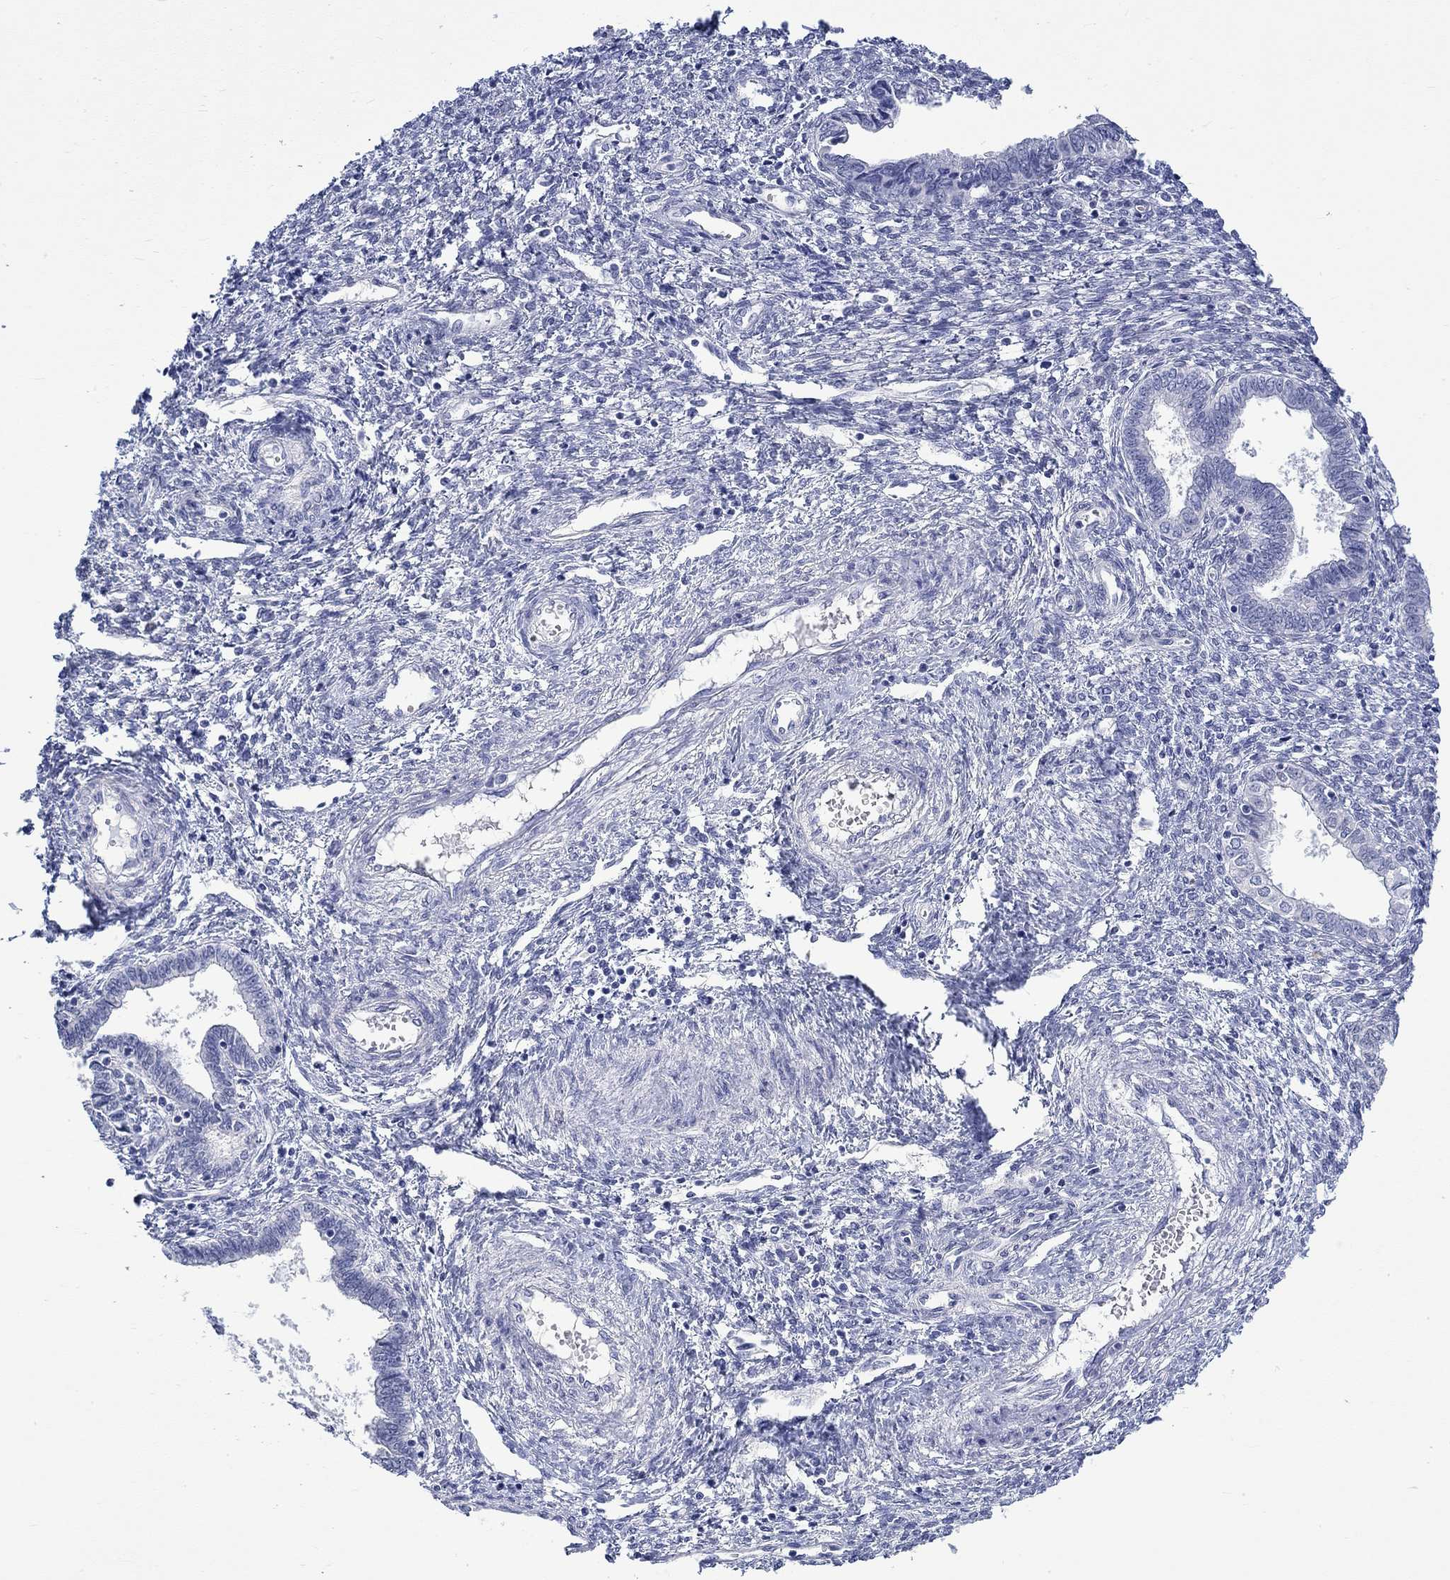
{"staining": {"intensity": "negative", "quantity": "none", "location": "none"}, "tissue": "cervical cancer", "cell_type": "Tumor cells", "image_type": "cancer", "snomed": [{"axis": "morphology", "description": "Adenocarcinoma, NOS"}, {"axis": "topography", "description": "Cervix"}], "caption": "This photomicrograph is of cervical cancer (adenocarcinoma) stained with immunohistochemistry to label a protein in brown with the nuclei are counter-stained blue. There is no positivity in tumor cells.", "gene": "MSI1", "patient": {"sex": "female", "age": 42}}